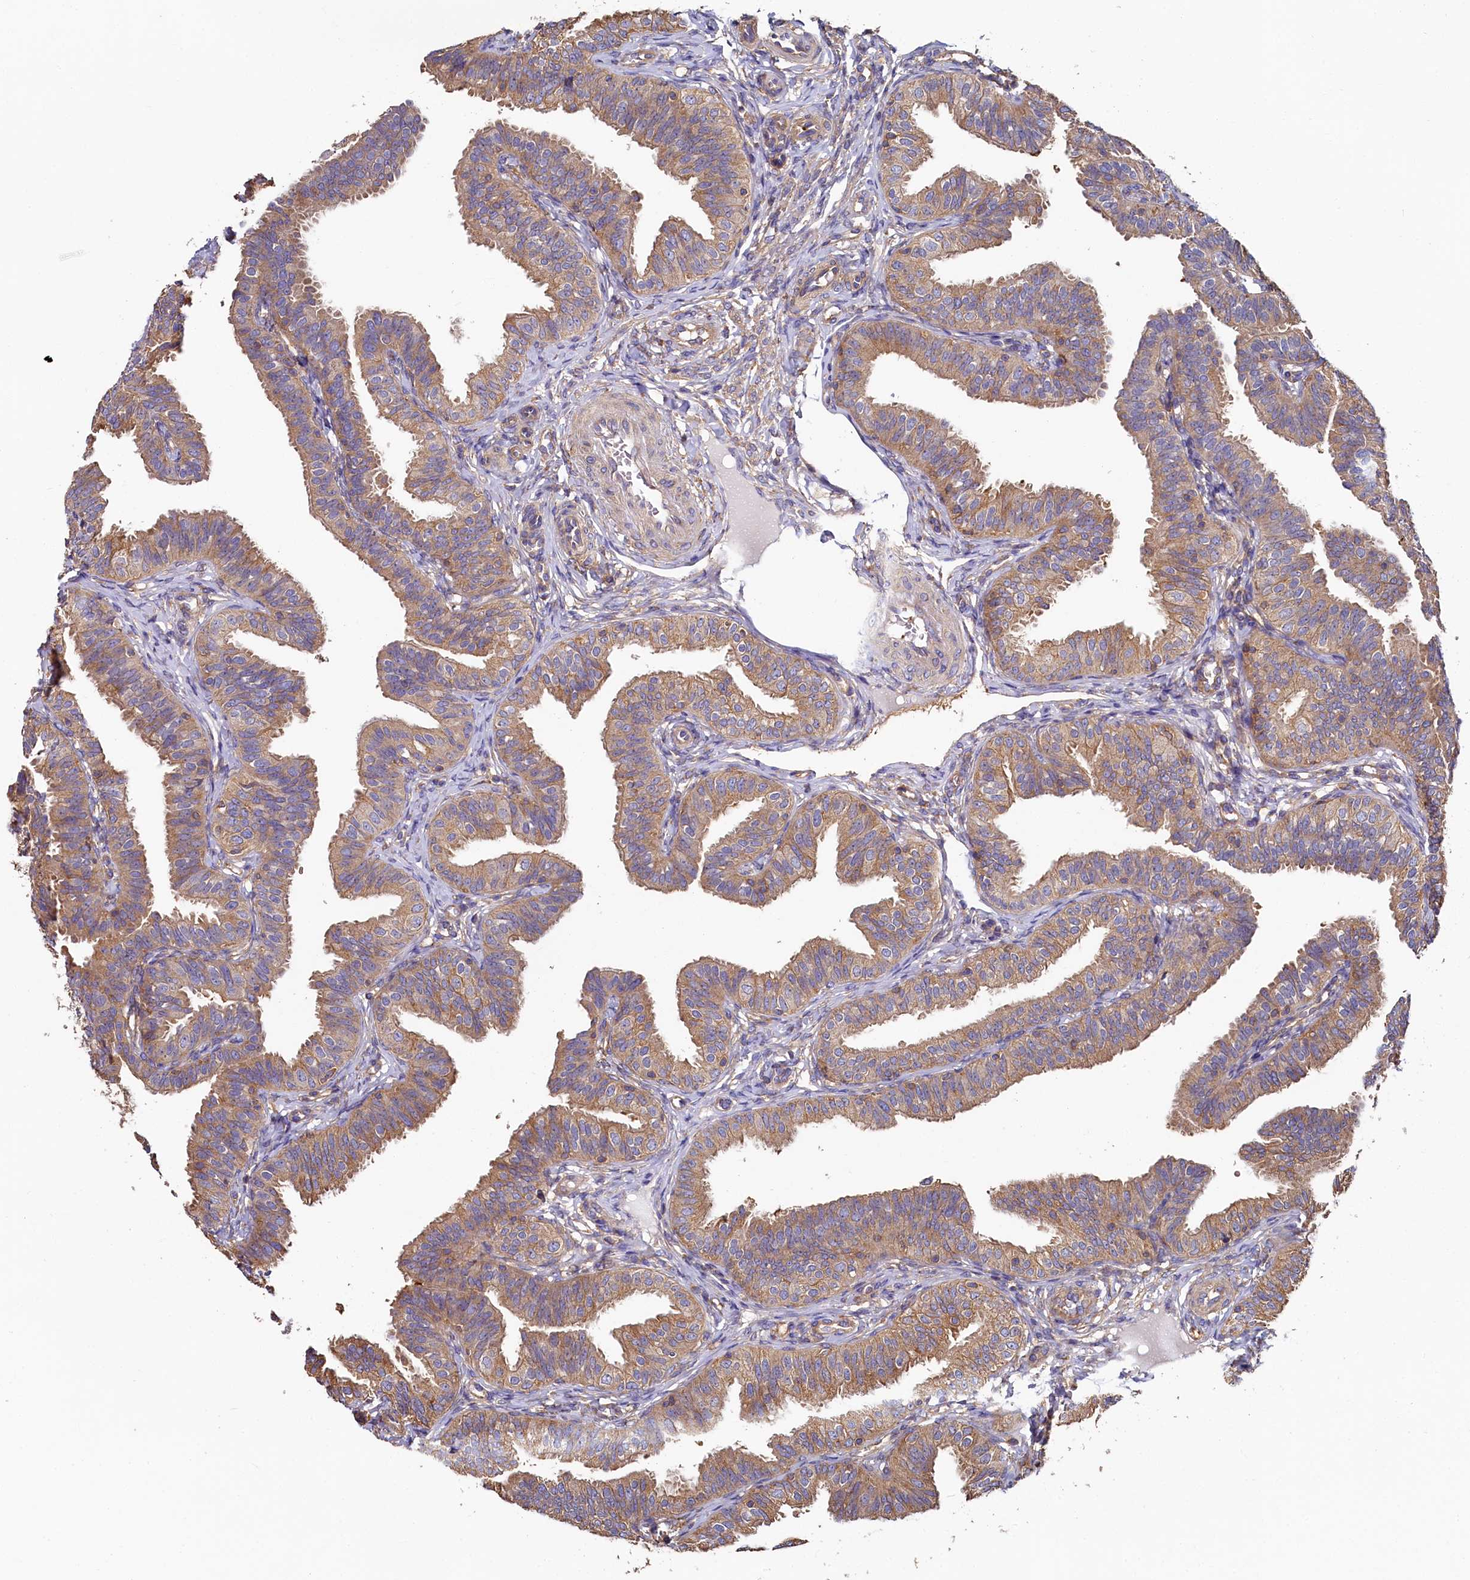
{"staining": {"intensity": "moderate", "quantity": ">75%", "location": "cytoplasmic/membranous"}, "tissue": "fallopian tube", "cell_type": "Glandular cells", "image_type": "normal", "snomed": [{"axis": "morphology", "description": "Normal tissue, NOS"}, {"axis": "topography", "description": "Fallopian tube"}], "caption": "An image of human fallopian tube stained for a protein reveals moderate cytoplasmic/membranous brown staining in glandular cells.", "gene": "PPIP5K1", "patient": {"sex": "female", "age": 35}}